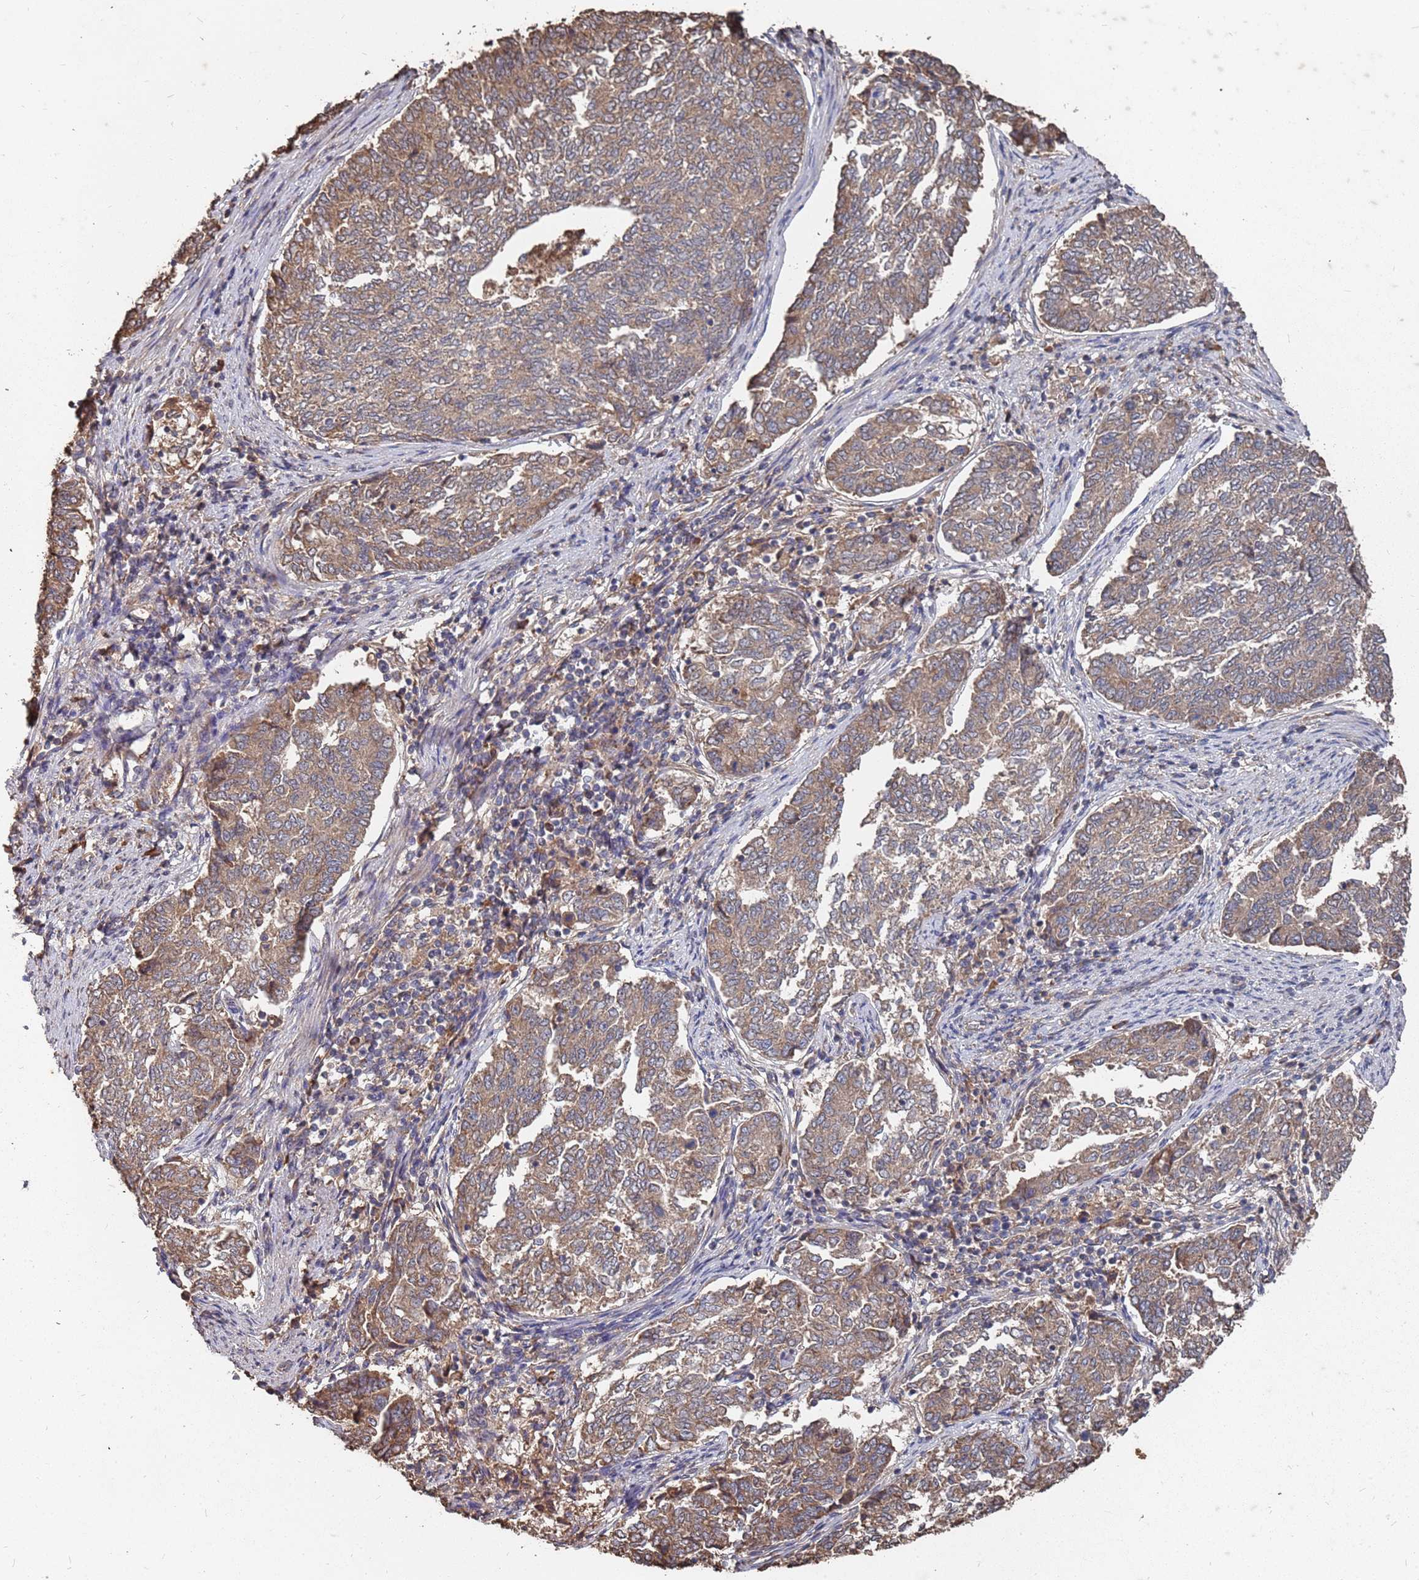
{"staining": {"intensity": "moderate", "quantity": ">75%", "location": "cytoplasmic/membranous"}, "tissue": "endometrial cancer", "cell_type": "Tumor cells", "image_type": "cancer", "snomed": [{"axis": "morphology", "description": "Adenocarcinoma, NOS"}, {"axis": "topography", "description": "Endometrium"}], "caption": "IHC of endometrial adenocarcinoma reveals medium levels of moderate cytoplasmic/membranous staining in approximately >75% of tumor cells.", "gene": "ATG5", "patient": {"sex": "female", "age": 80}}